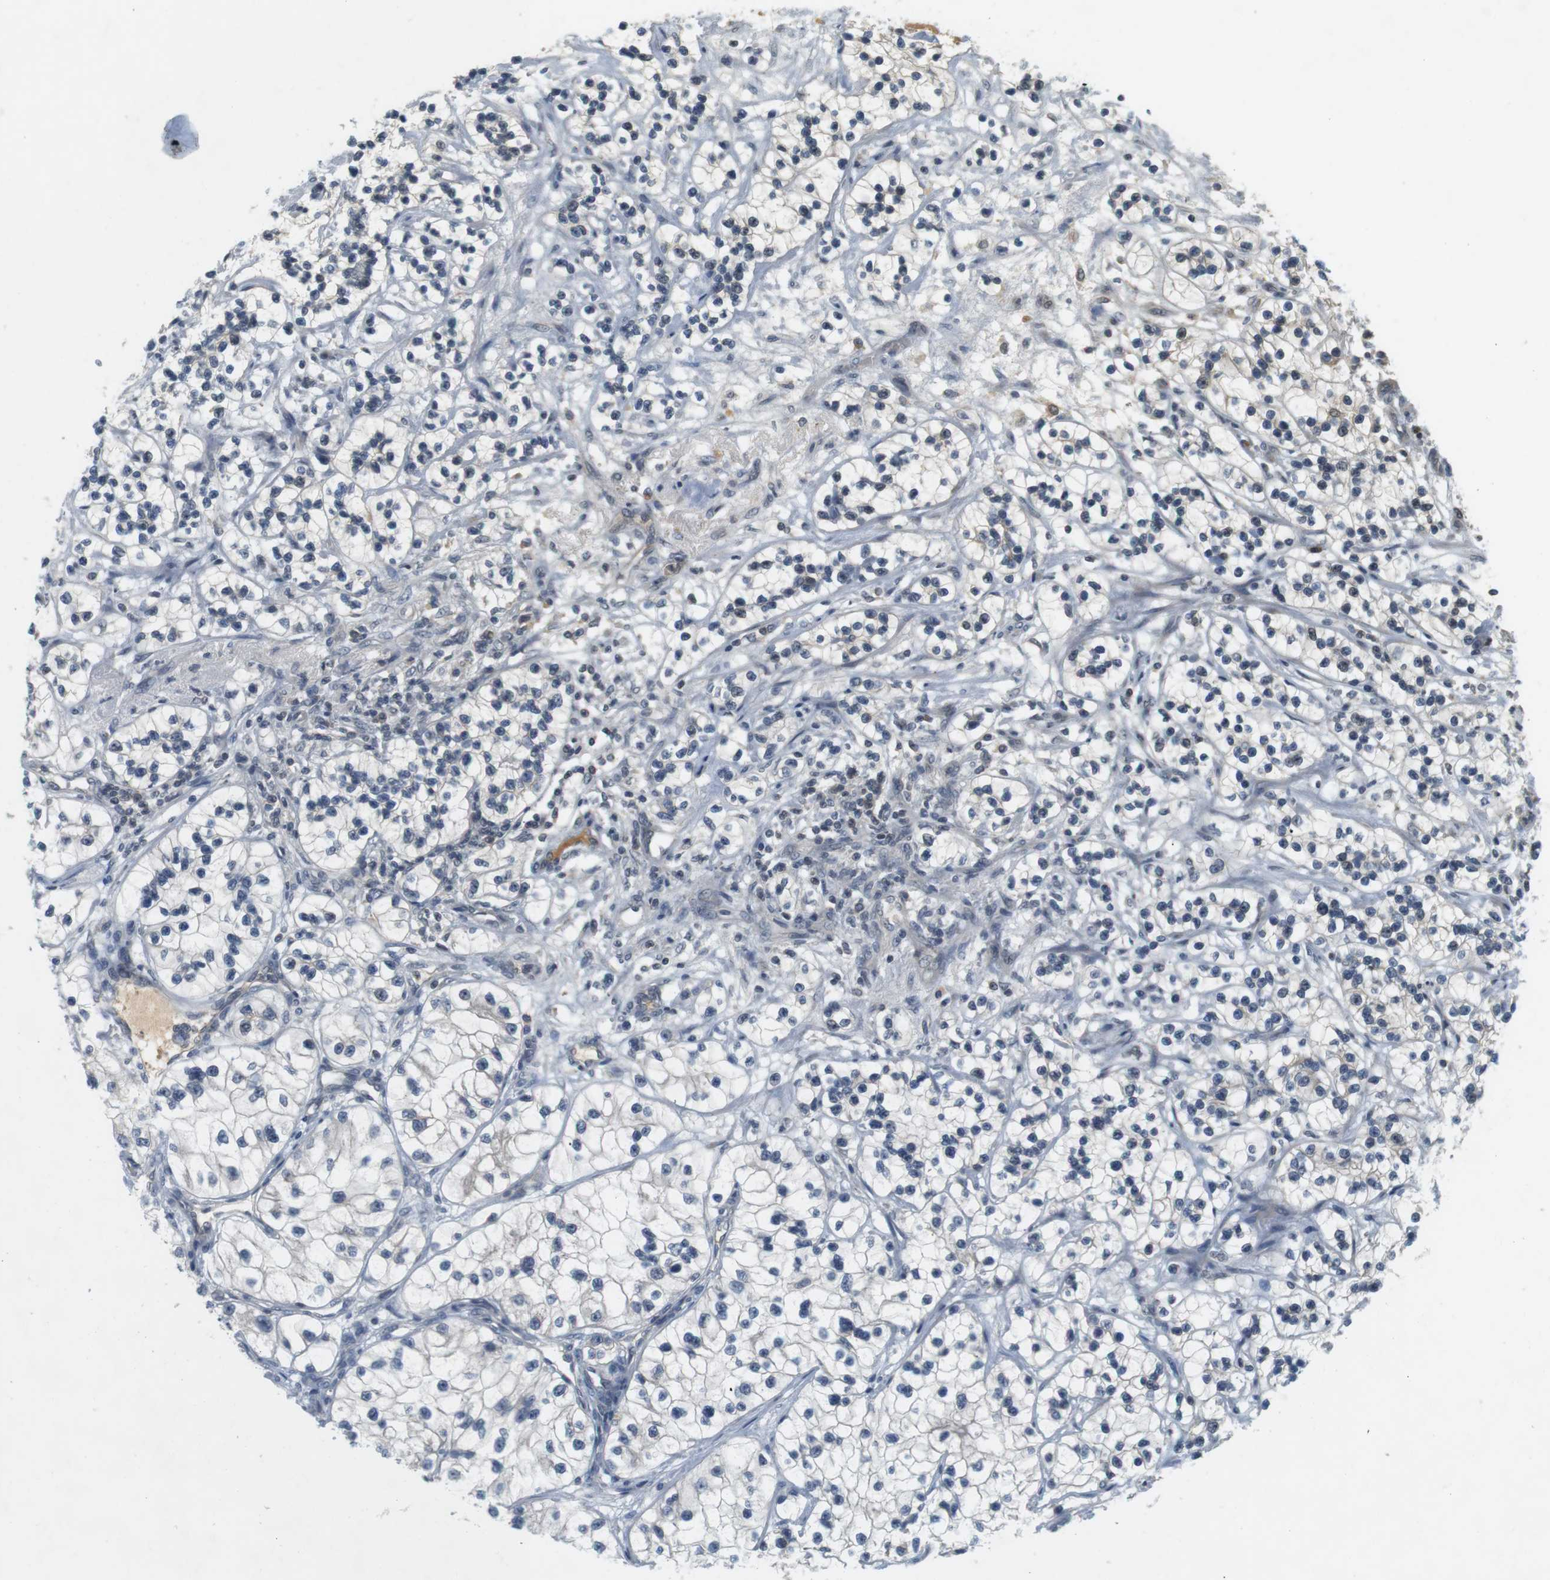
{"staining": {"intensity": "negative", "quantity": "none", "location": "none"}, "tissue": "renal cancer", "cell_type": "Tumor cells", "image_type": "cancer", "snomed": [{"axis": "morphology", "description": "Adenocarcinoma, NOS"}, {"axis": "topography", "description": "Kidney"}], "caption": "Tumor cells show no significant protein staining in adenocarcinoma (renal).", "gene": "WNT7A", "patient": {"sex": "female", "age": 57}}